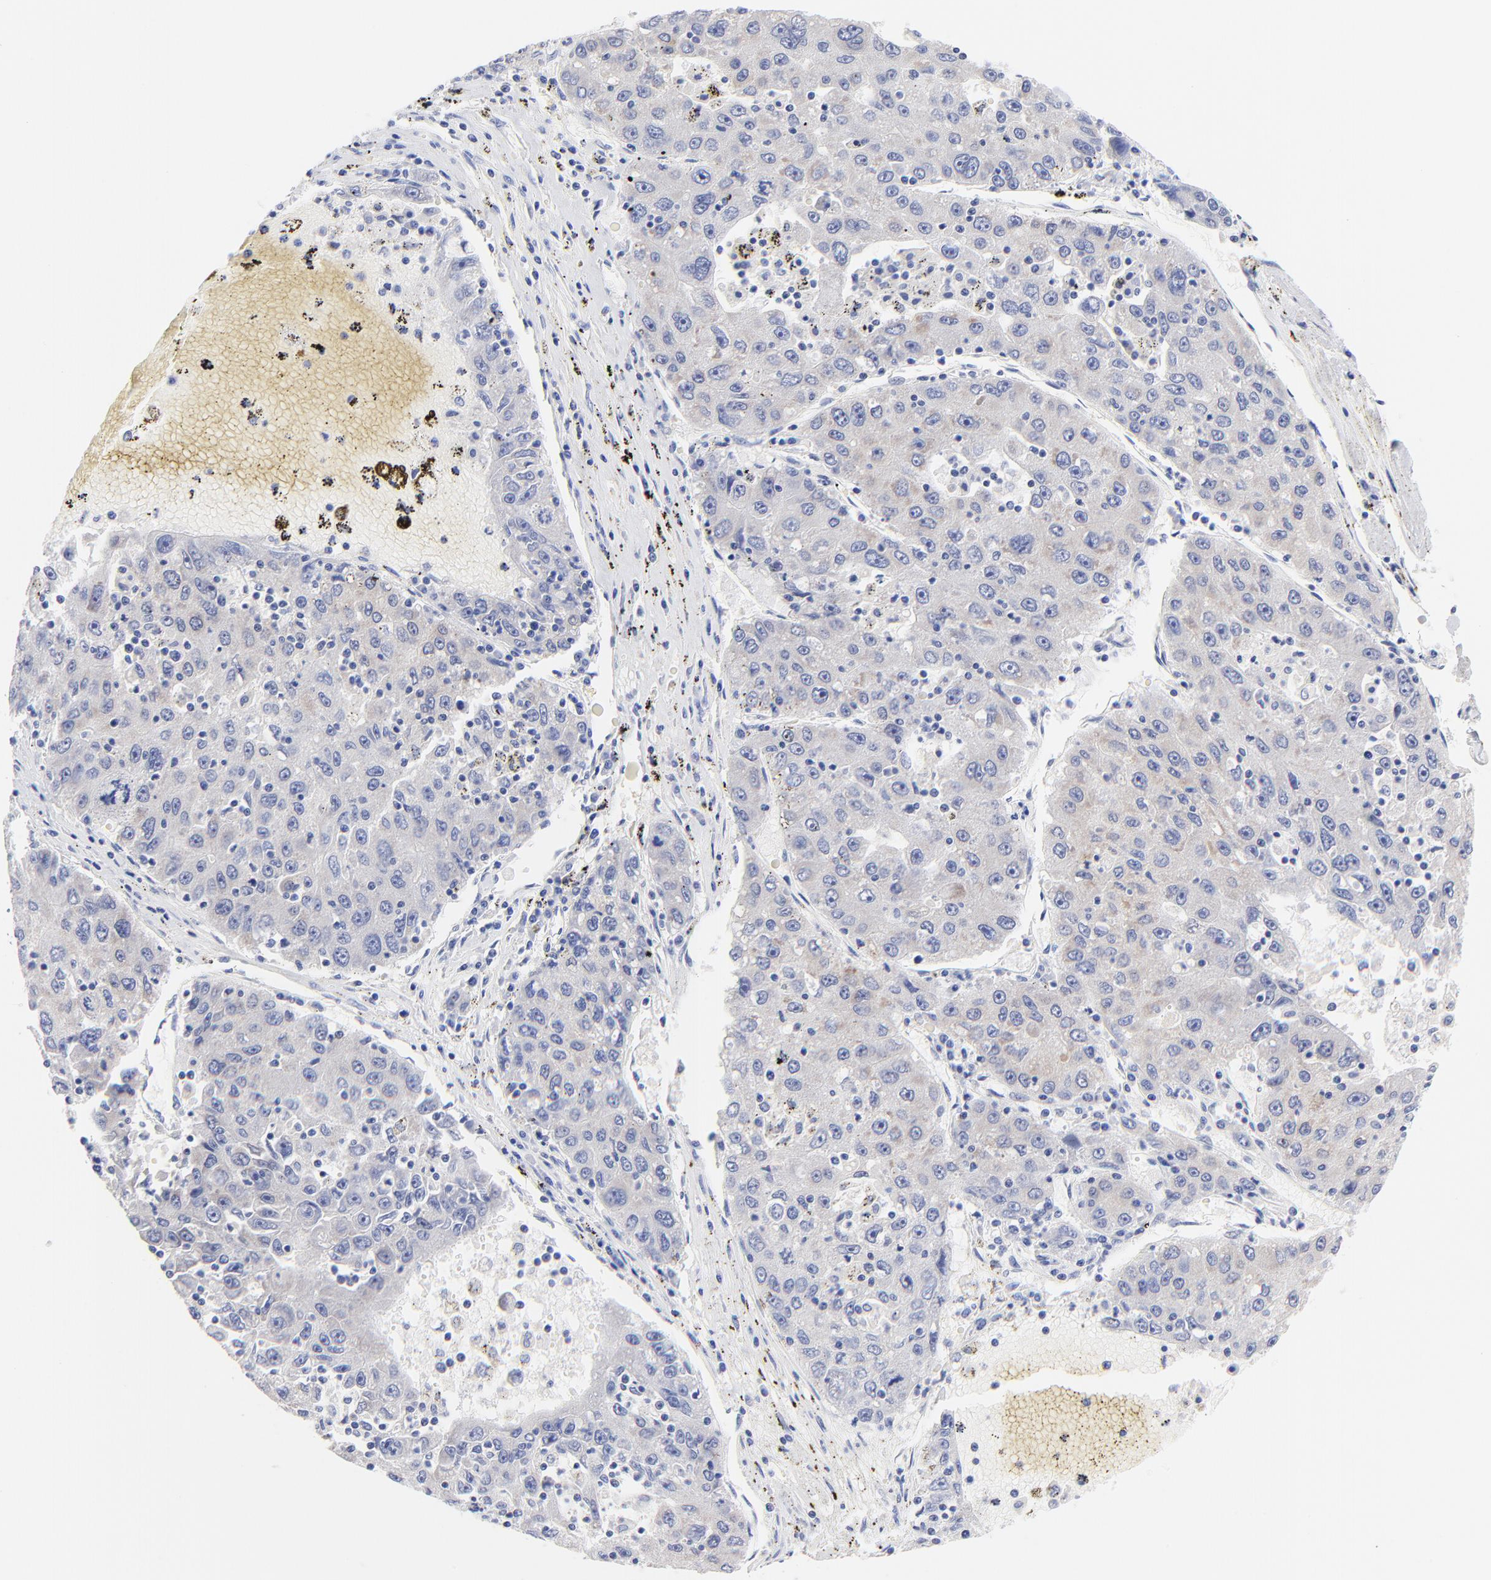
{"staining": {"intensity": "weak", "quantity": "25%-75%", "location": "cytoplasmic/membranous"}, "tissue": "liver cancer", "cell_type": "Tumor cells", "image_type": "cancer", "snomed": [{"axis": "morphology", "description": "Carcinoma, Hepatocellular, NOS"}, {"axis": "topography", "description": "Liver"}], "caption": "Approximately 25%-75% of tumor cells in liver cancer exhibit weak cytoplasmic/membranous protein expression as visualized by brown immunohistochemical staining.", "gene": "EBP", "patient": {"sex": "male", "age": 49}}